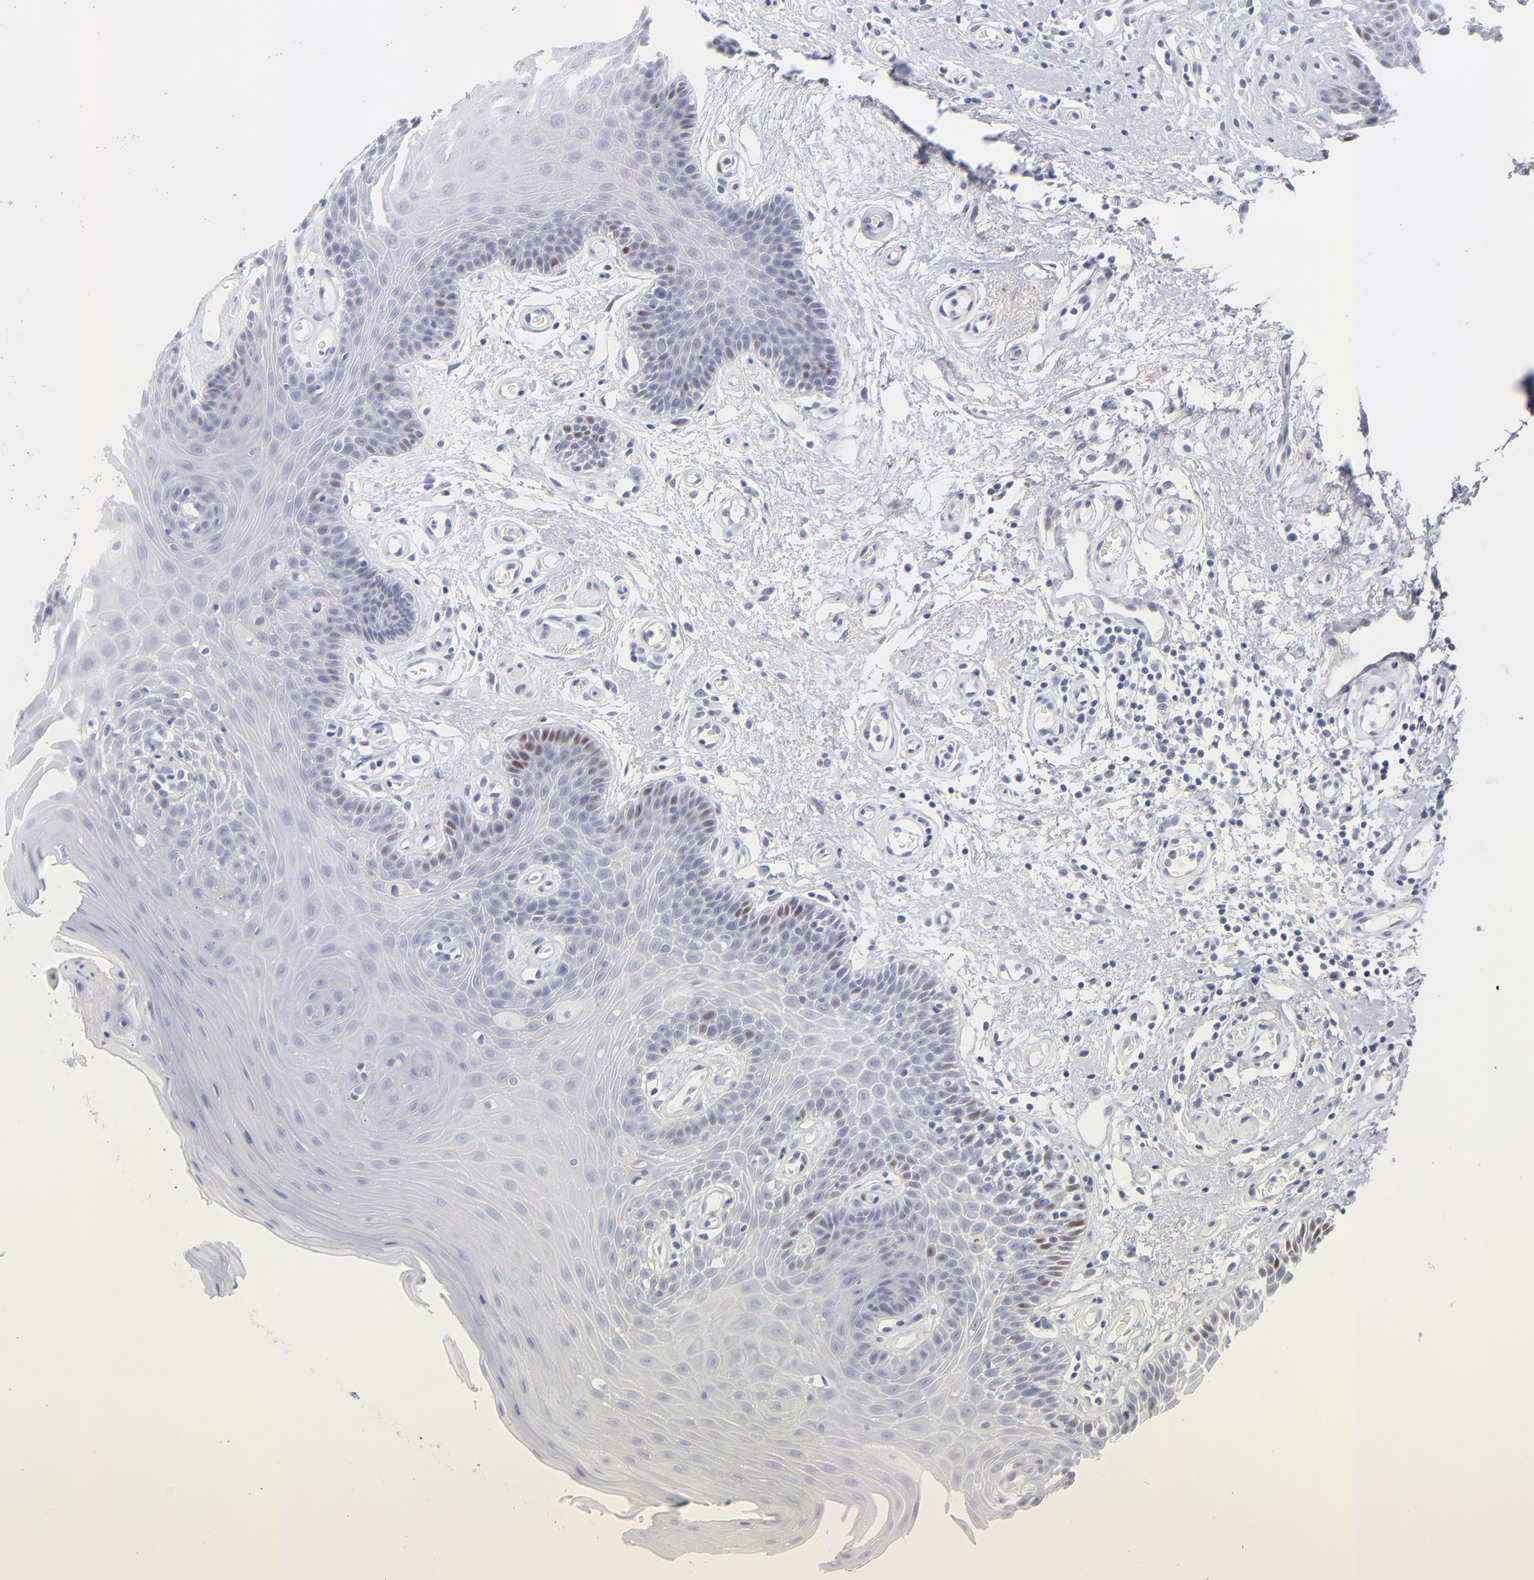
{"staining": {"intensity": "moderate", "quantity": "<25%", "location": "nuclear"}, "tissue": "oral mucosa", "cell_type": "Squamous epithelial cells", "image_type": "normal", "snomed": [{"axis": "morphology", "description": "Normal tissue, NOS"}, {"axis": "morphology", "description": "Squamous cell carcinoma, NOS"}, {"axis": "topography", "description": "Skeletal muscle"}, {"axis": "topography", "description": "Oral tissue"}, {"axis": "topography", "description": "Head-Neck"}], "caption": "Squamous epithelial cells display low levels of moderate nuclear staining in approximately <25% of cells in unremarkable oral mucosa. (brown staining indicates protein expression, while blue staining denotes nuclei).", "gene": "PARP1", "patient": {"sex": "male", "age": 71}}